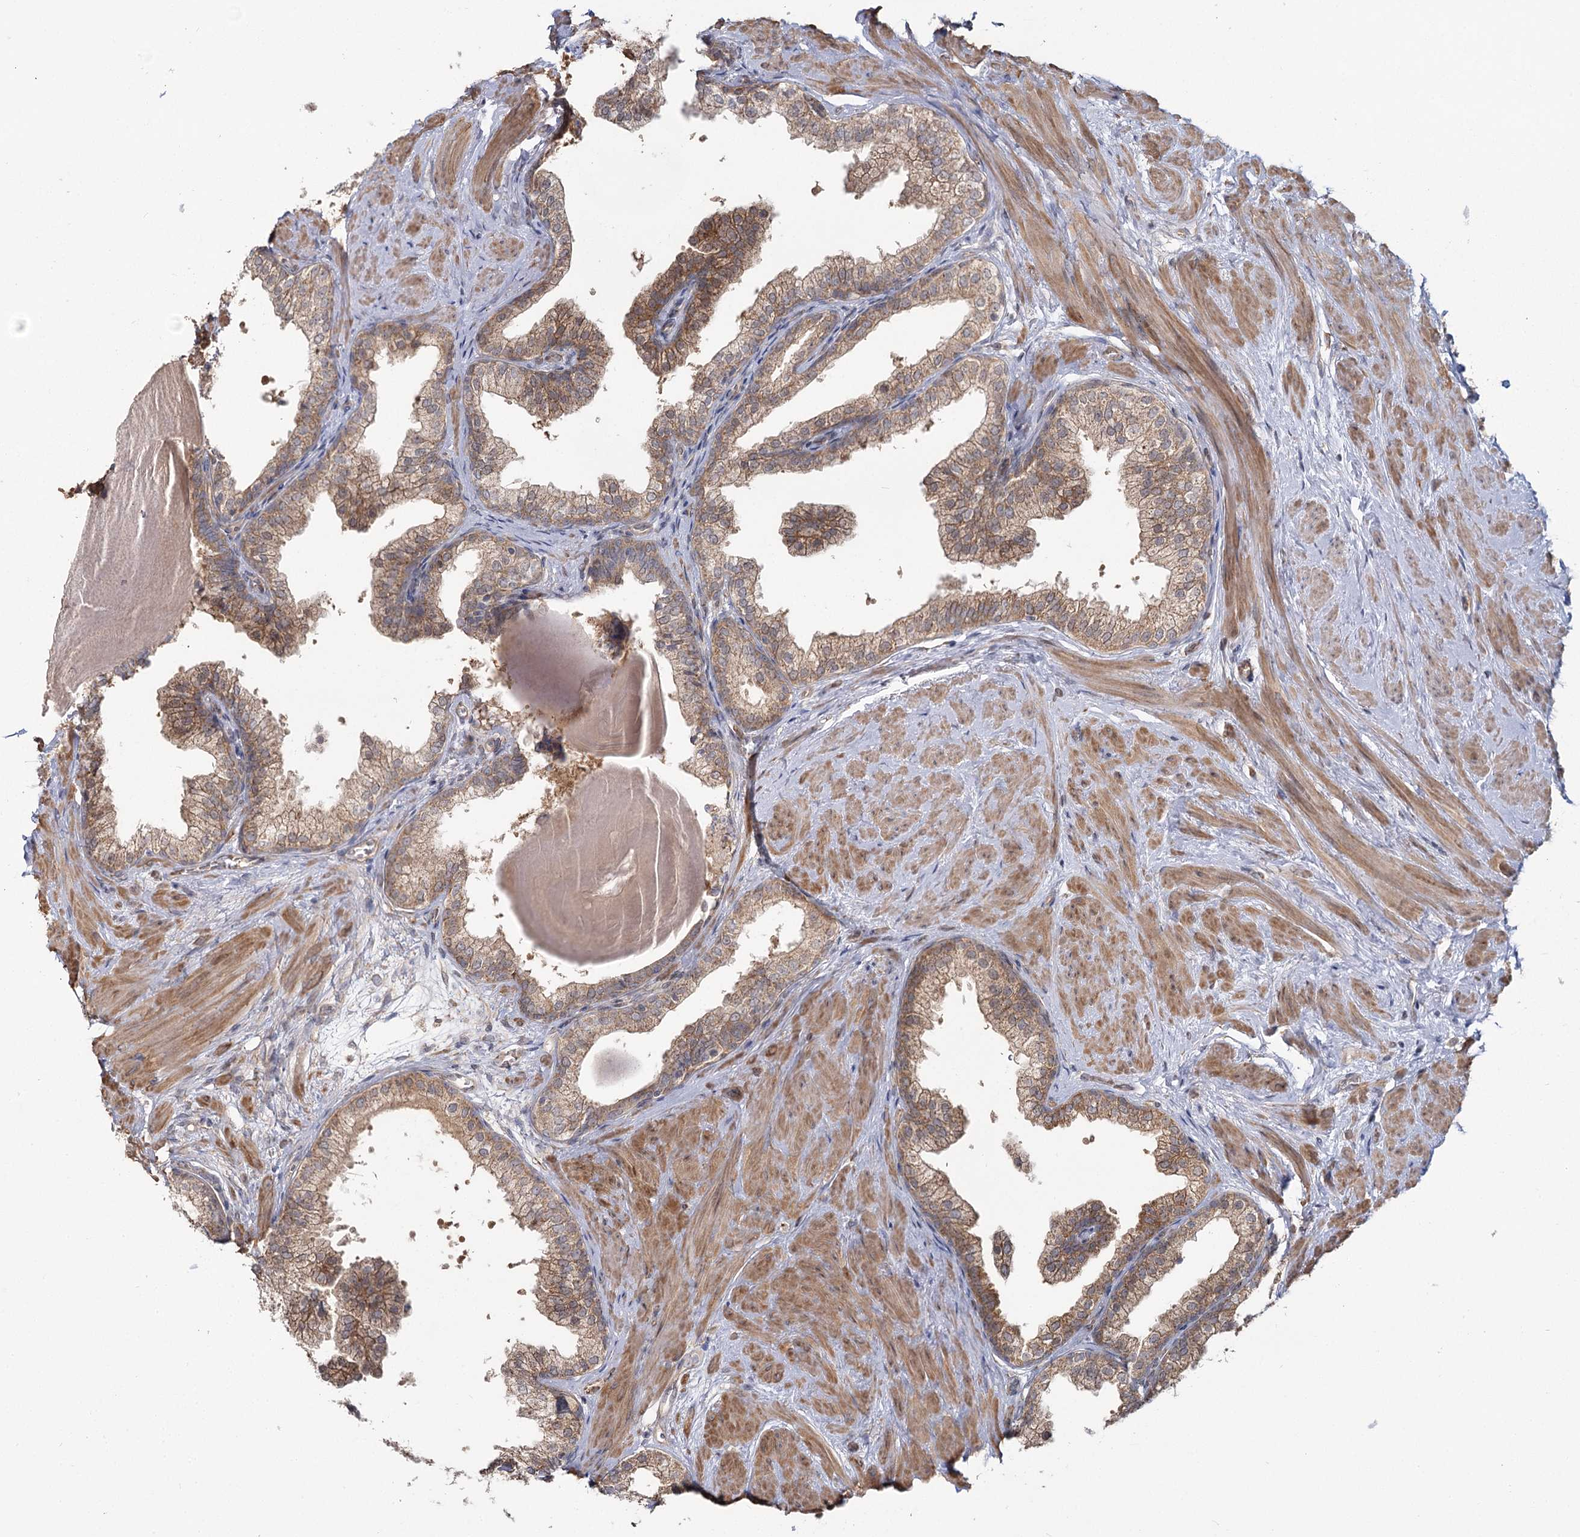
{"staining": {"intensity": "moderate", "quantity": ">75%", "location": "cytoplasmic/membranous"}, "tissue": "prostate", "cell_type": "Glandular cells", "image_type": "normal", "snomed": [{"axis": "morphology", "description": "Normal tissue, NOS"}, {"axis": "topography", "description": "Prostate"}], "caption": "Immunohistochemistry (IHC) image of unremarkable prostate: human prostate stained using IHC exhibits medium levels of moderate protein expression localized specifically in the cytoplasmic/membranous of glandular cells, appearing as a cytoplasmic/membranous brown color.", "gene": "TBC1D9B", "patient": {"sex": "male", "age": 48}}